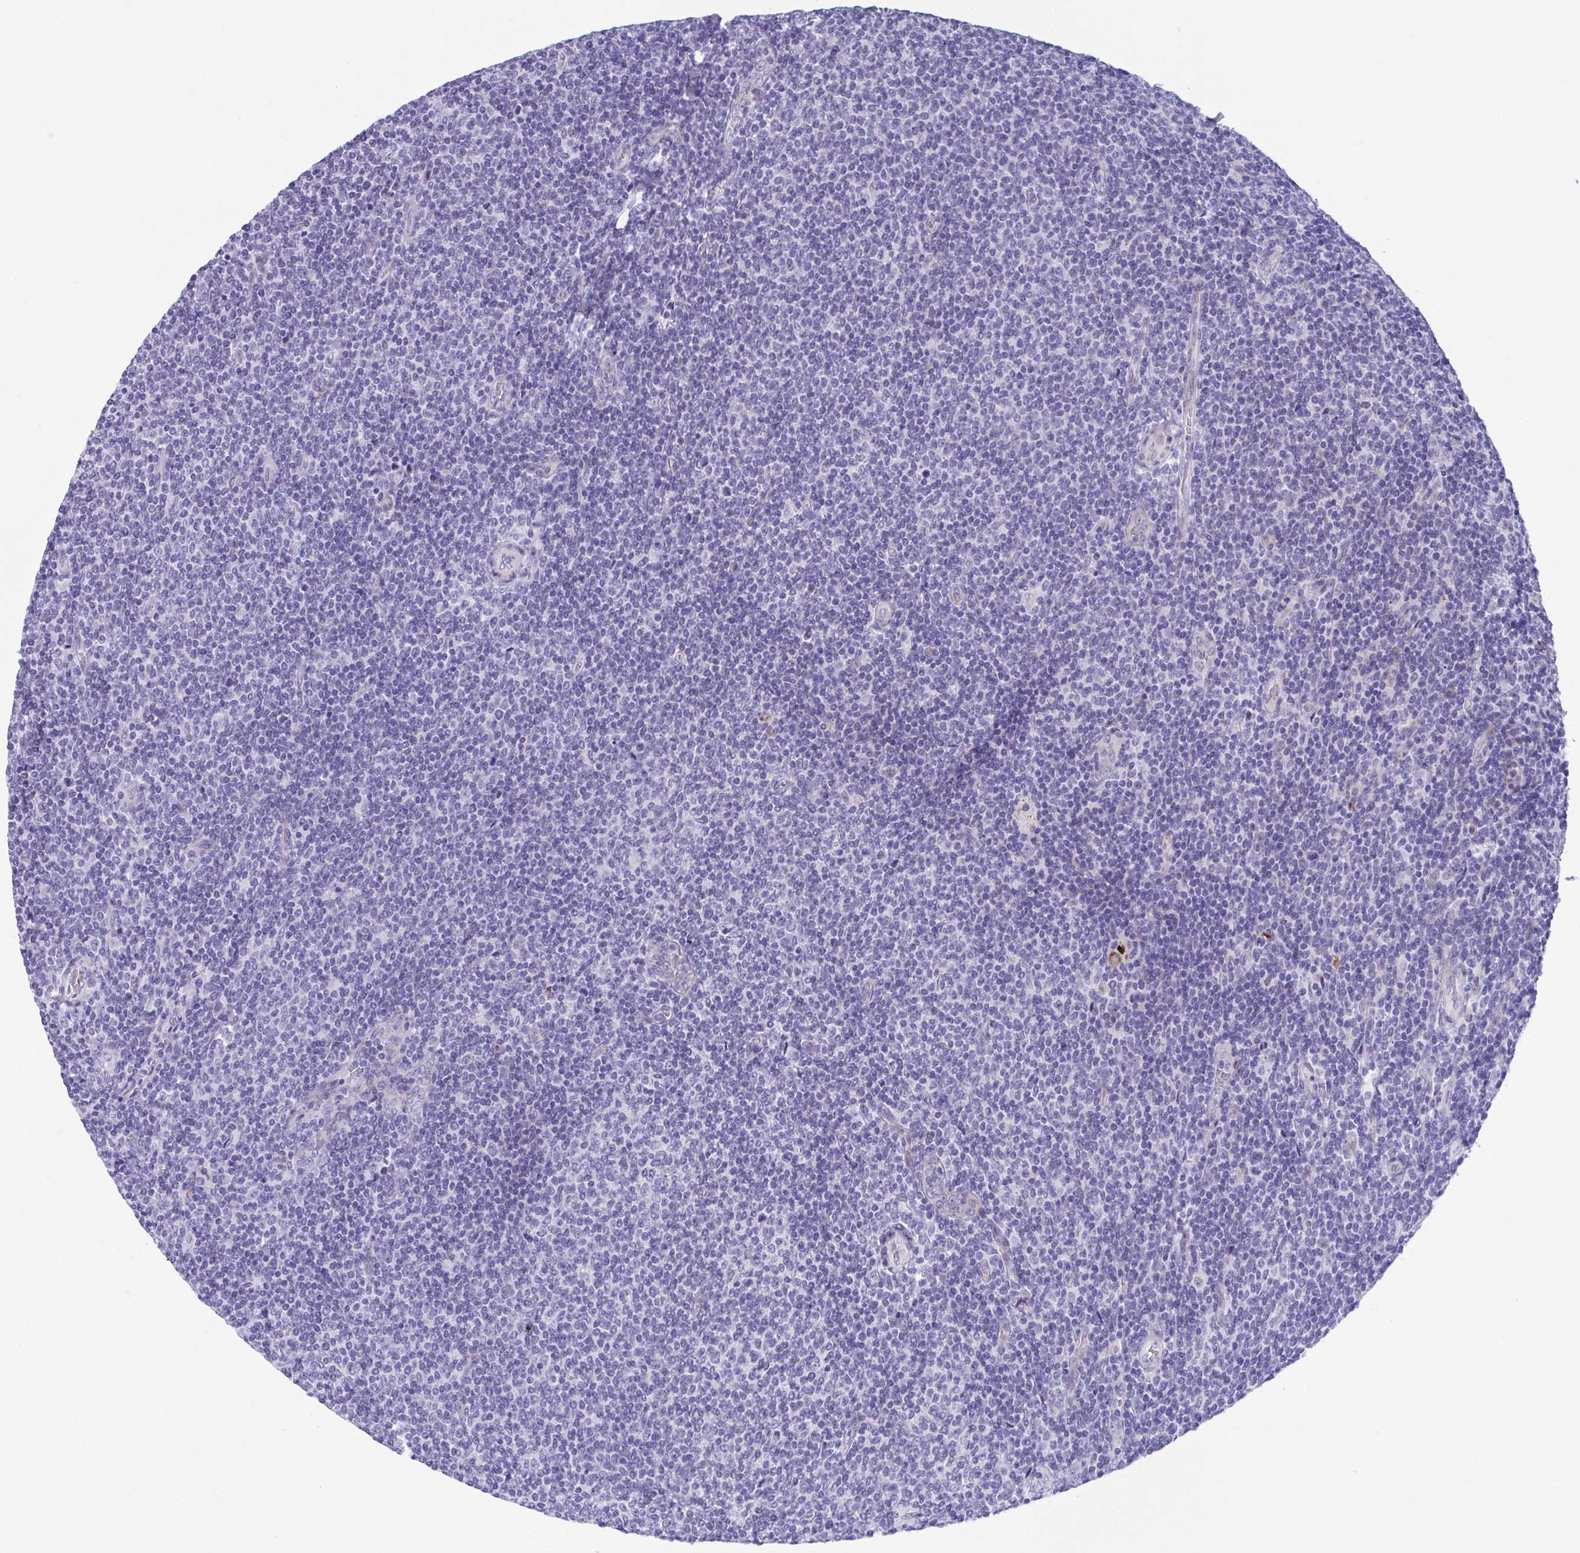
{"staining": {"intensity": "negative", "quantity": "none", "location": "none"}, "tissue": "lymphoma", "cell_type": "Tumor cells", "image_type": "cancer", "snomed": [{"axis": "morphology", "description": "Malignant lymphoma, non-Hodgkin's type, Low grade"}, {"axis": "topography", "description": "Lymph node"}], "caption": "Micrograph shows no significant protein staining in tumor cells of lymphoma.", "gene": "TTC30B", "patient": {"sex": "male", "age": 52}}